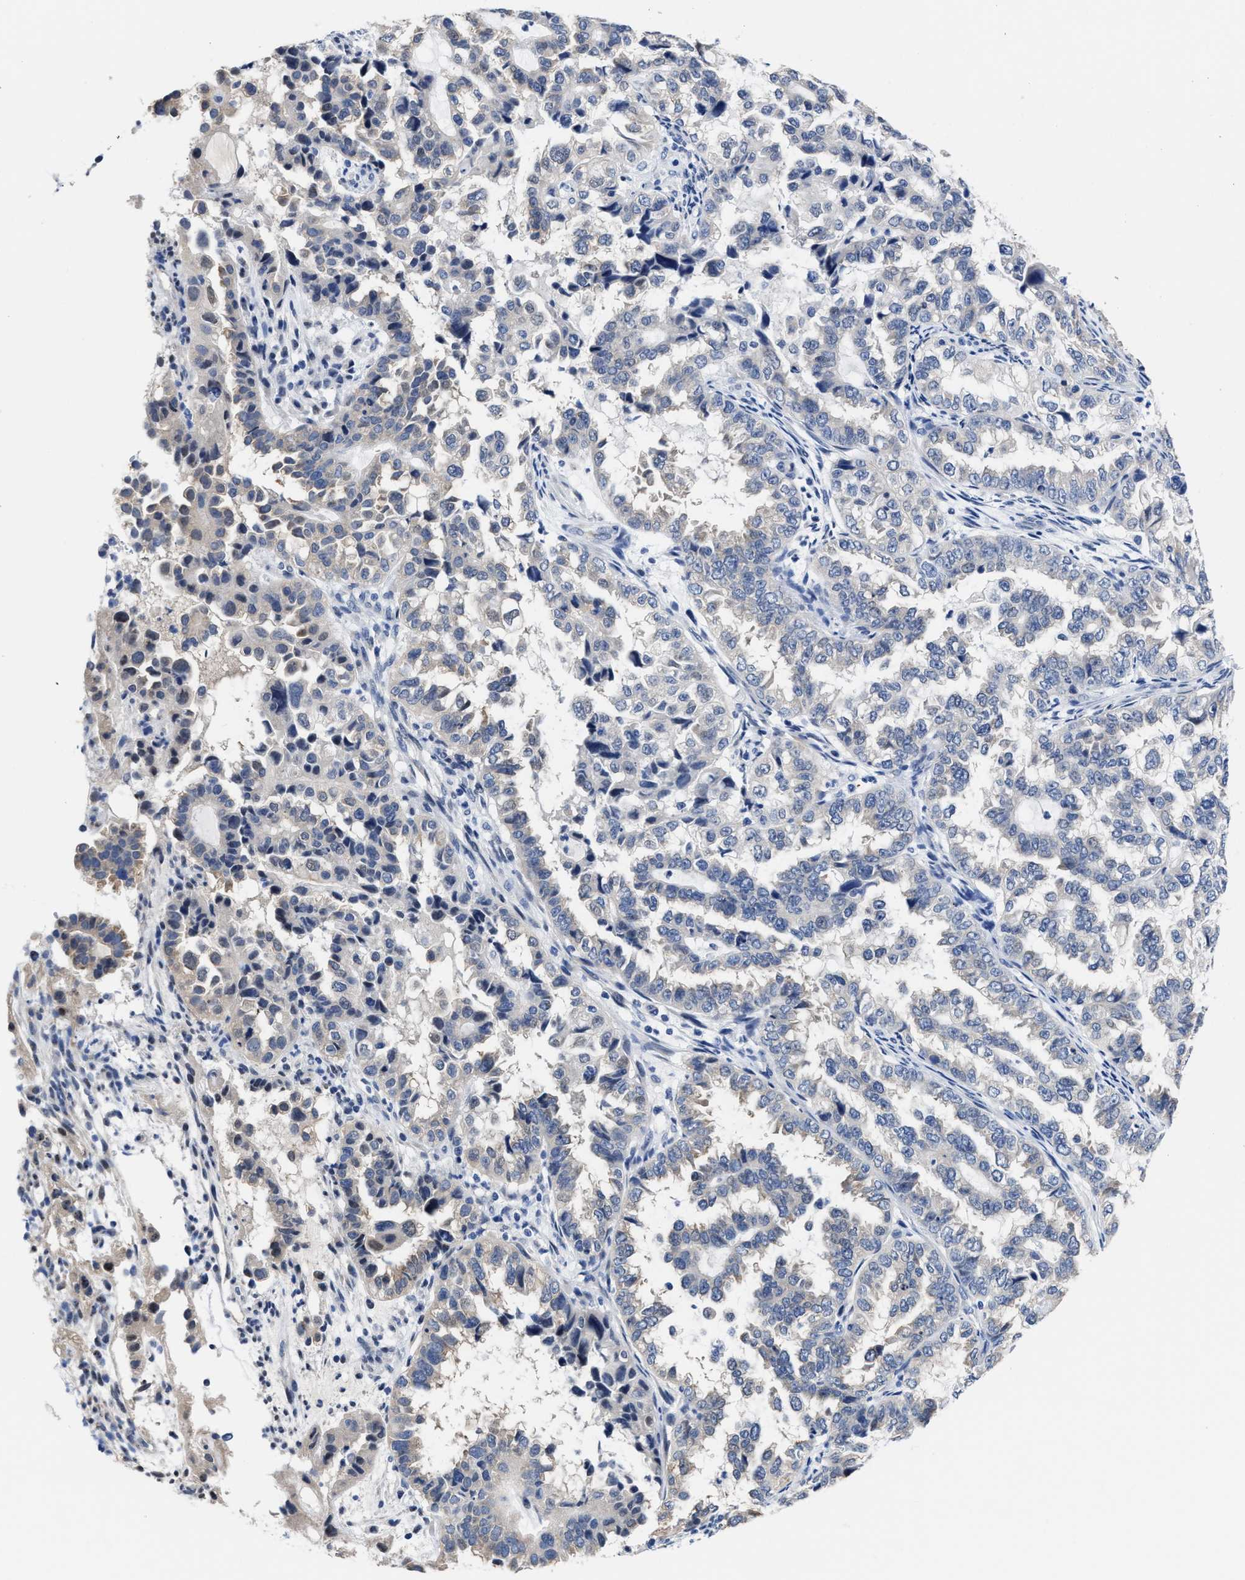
{"staining": {"intensity": "negative", "quantity": "none", "location": "none"}, "tissue": "endometrial cancer", "cell_type": "Tumor cells", "image_type": "cancer", "snomed": [{"axis": "morphology", "description": "Adenocarcinoma, NOS"}, {"axis": "topography", "description": "Endometrium"}], "caption": "The micrograph exhibits no significant positivity in tumor cells of endometrial adenocarcinoma.", "gene": "HOOK1", "patient": {"sex": "female", "age": 85}}